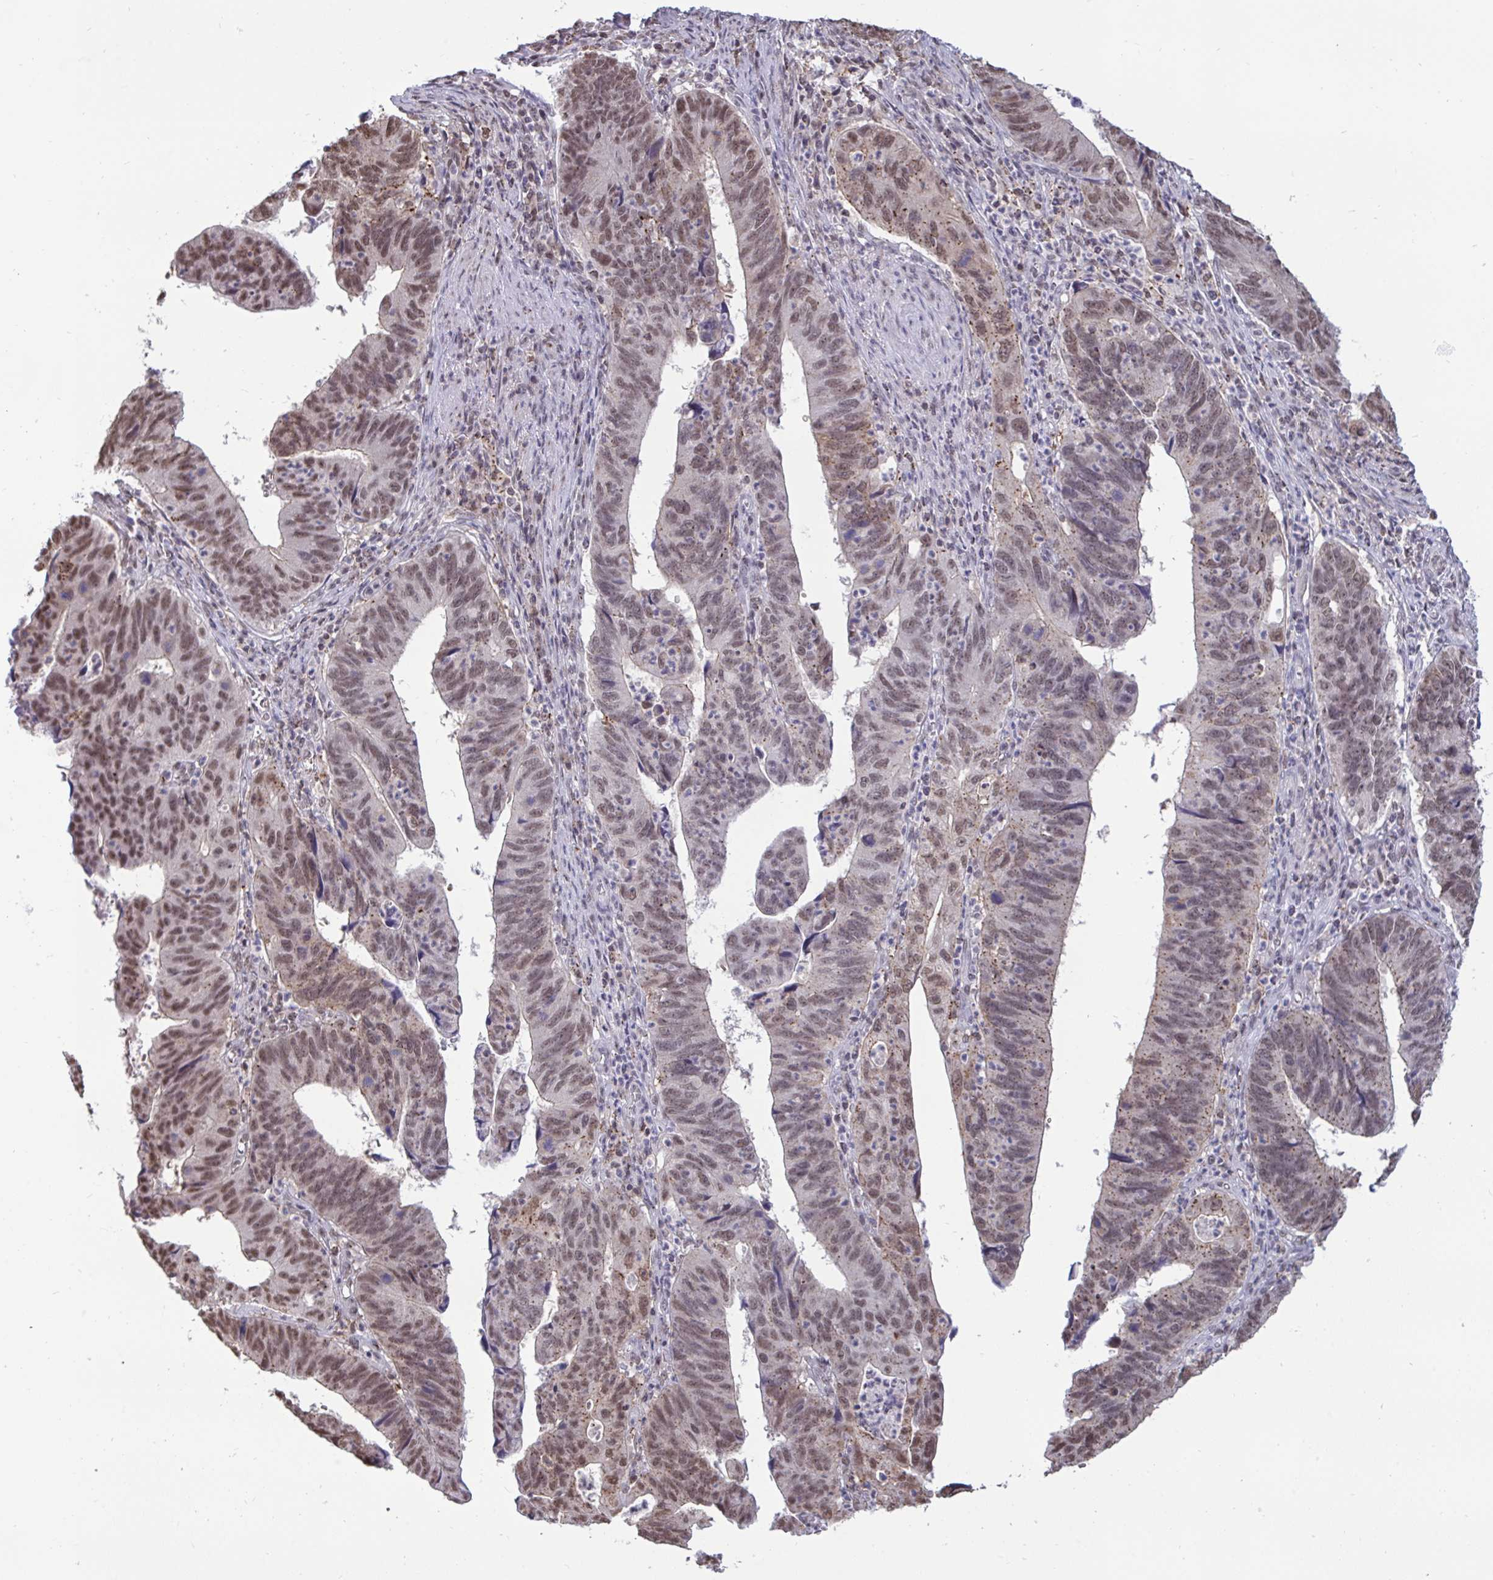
{"staining": {"intensity": "moderate", "quantity": ">75%", "location": "nuclear"}, "tissue": "stomach cancer", "cell_type": "Tumor cells", "image_type": "cancer", "snomed": [{"axis": "morphology", "description": "Adenocarcinoma, NOS"}, {"axis": "topography", "description": "Stomach"}], "caption": "Stomach cancer (adenocarcinoma) was stained to show a protein in brown. There is medium levels of moderate nuclear staining in approximately >75% of tumor cells.", "gene": "PUF60", "patient": {"sex": "male", "age": 59}}